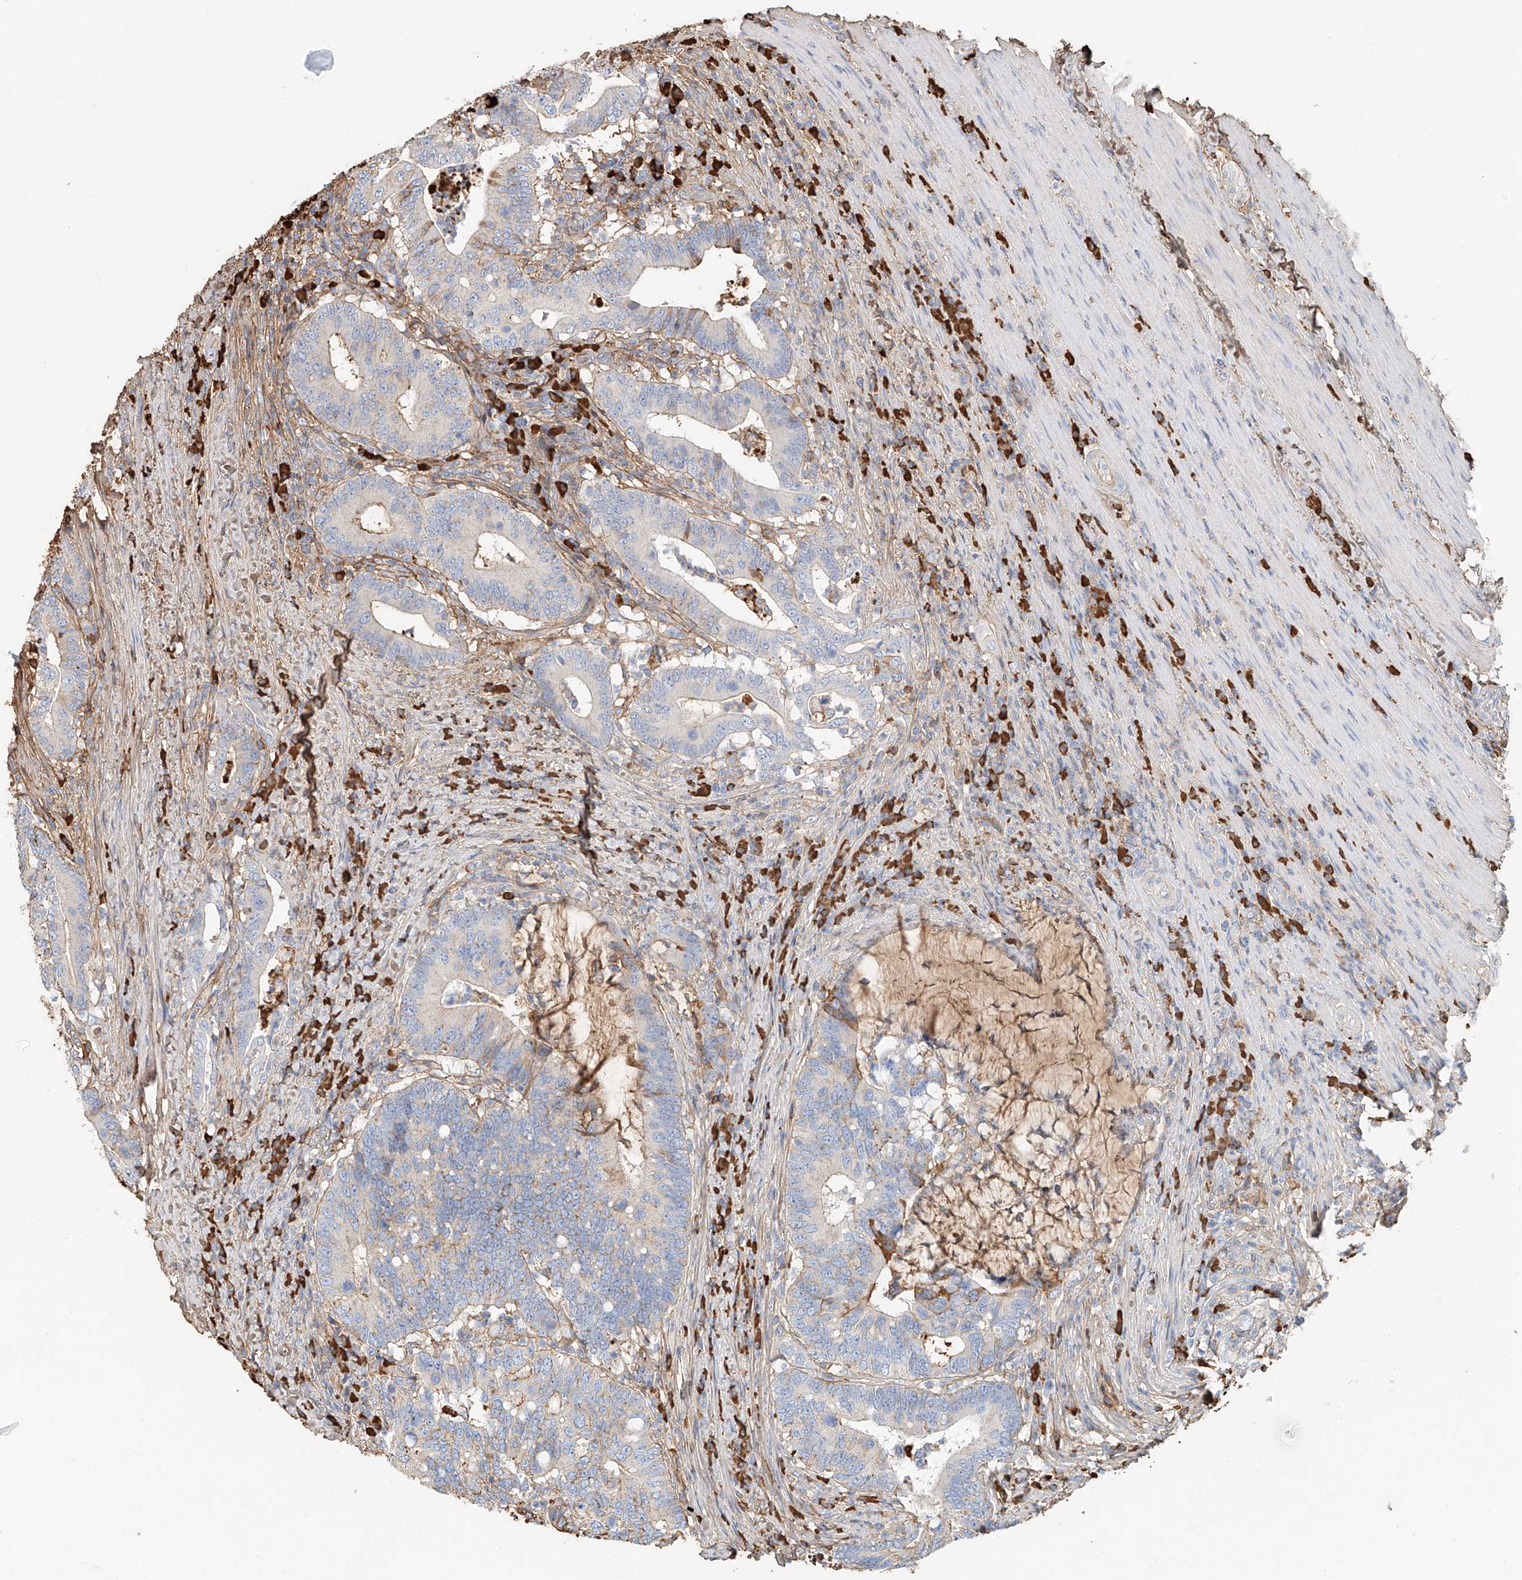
{"staining": {"intensity": "weak", "quantity": "25%-75%", "location": "cytoplasmic/membranous"}, "tissue": "colorectal cancer", "cell_type": "Tumor cells", "image_type": "cancer", "snomed": [{"axis": "morphology", "description": "Adenocarcinoma, NOS"}, {"axis": "topography", "description": "Colon"}], "caption": "An image of adenocarcinoma (colorectal) stained for a protein demonstrates weak cytoplasmic/membranous brown staining in tumor cells.", "gene": "ZFP30", "patient": {"sex": "female", "age": 66}}